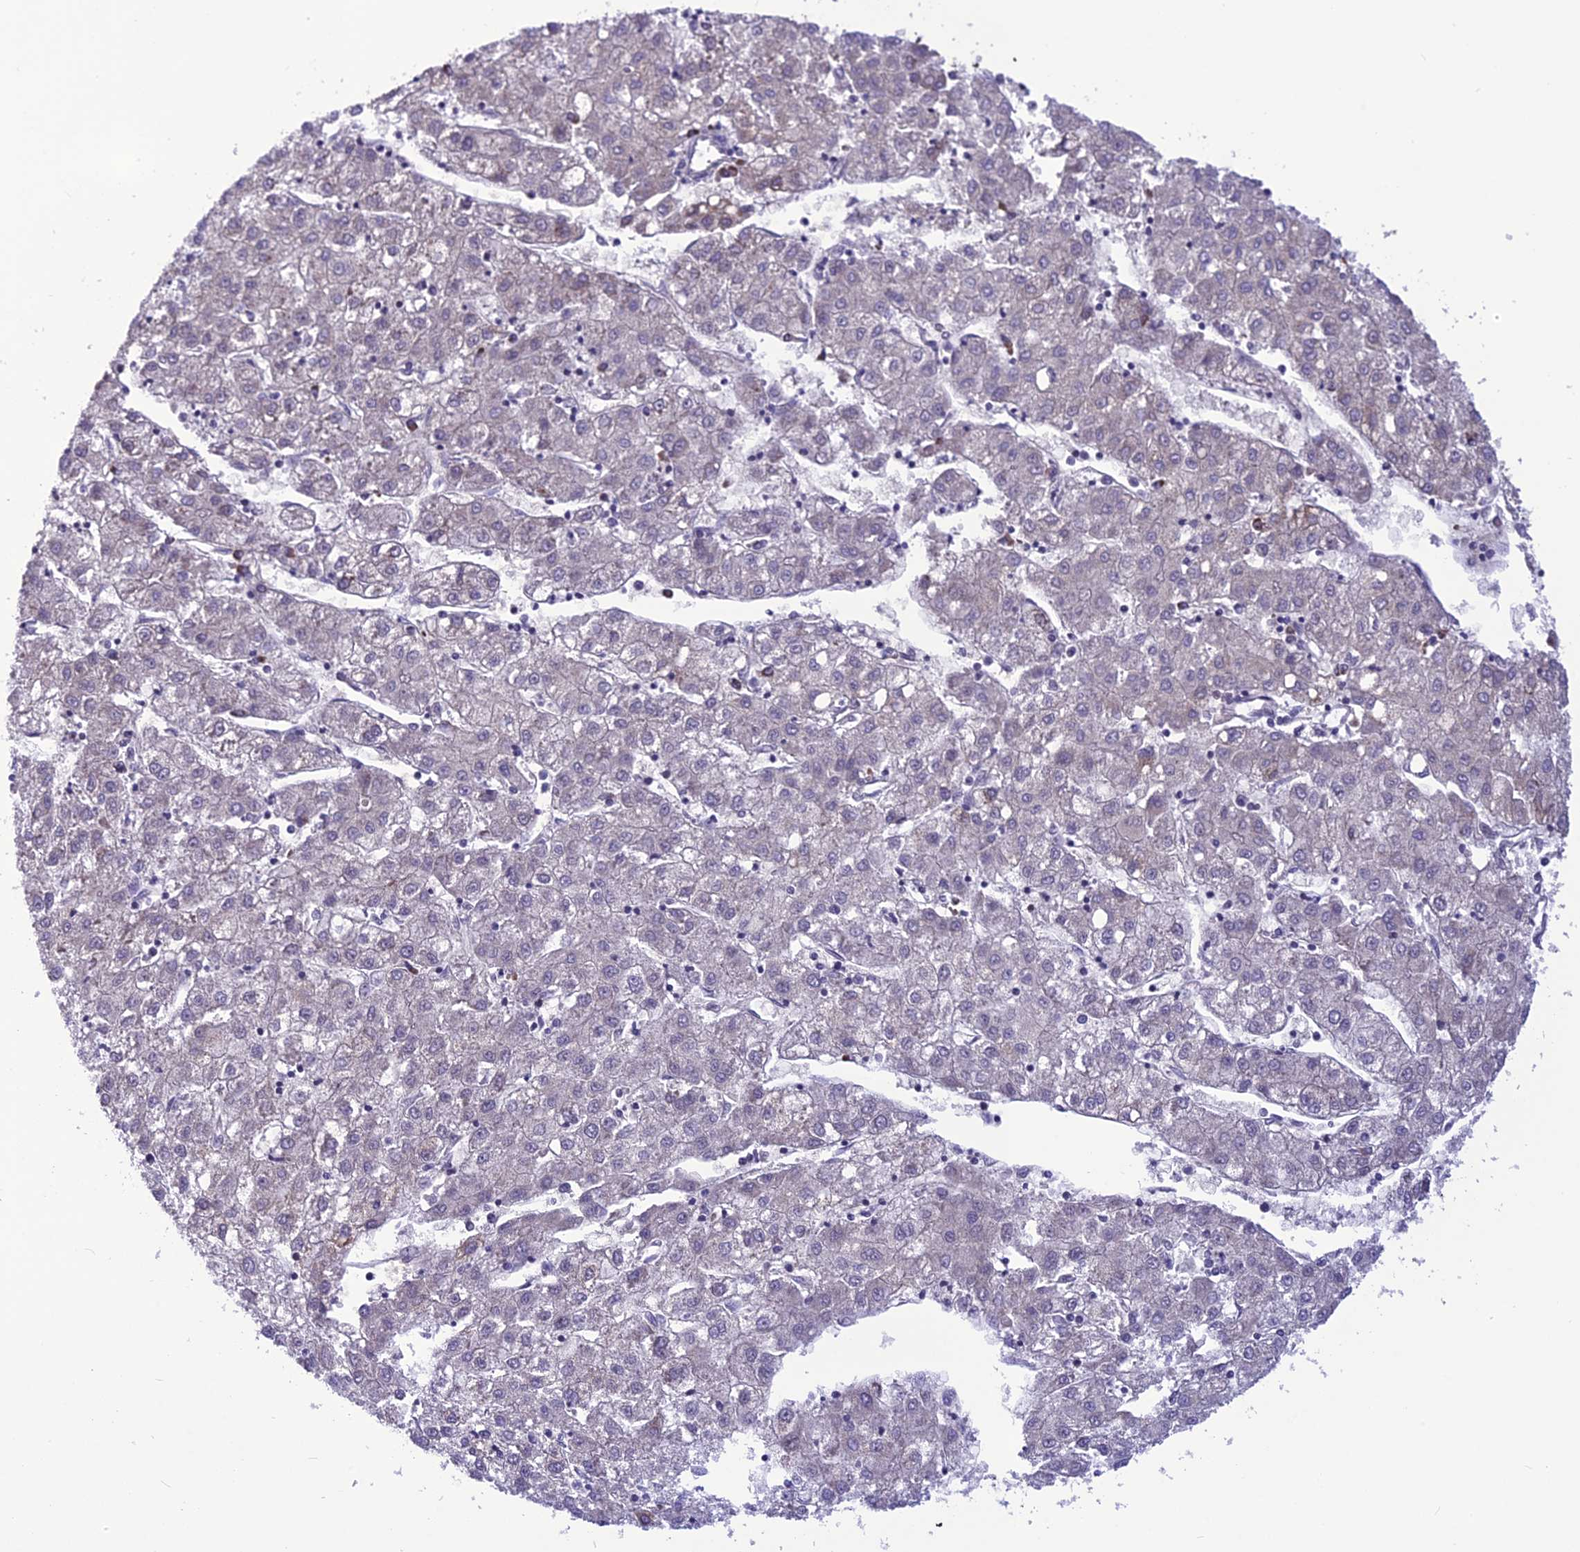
{"staining": {"intensity": "negative", "quantity": "none", "location": "none"}, "tissue": "liver cancer", "cell_type": "Tumor cells", "image_type": "cancer", "snomed": [{"axis": "morphology", "description": "Carcinoma, Hepatocellular, NOS"}, {"axis": "topography", "description": "Liver"}], "caption": "Immunohistochemical staining of hepatocellular carcinoma (liver) demonstrates no significant expression in tumor cells. (Stains: DAB (3,3'-diaminobenzidine) IHC with hematoxylin counter stain, Microscopy: brightfield microscopy at high magnification).", "gene": "PSMF1", "patient": {"sex": "male", "age": 72}}